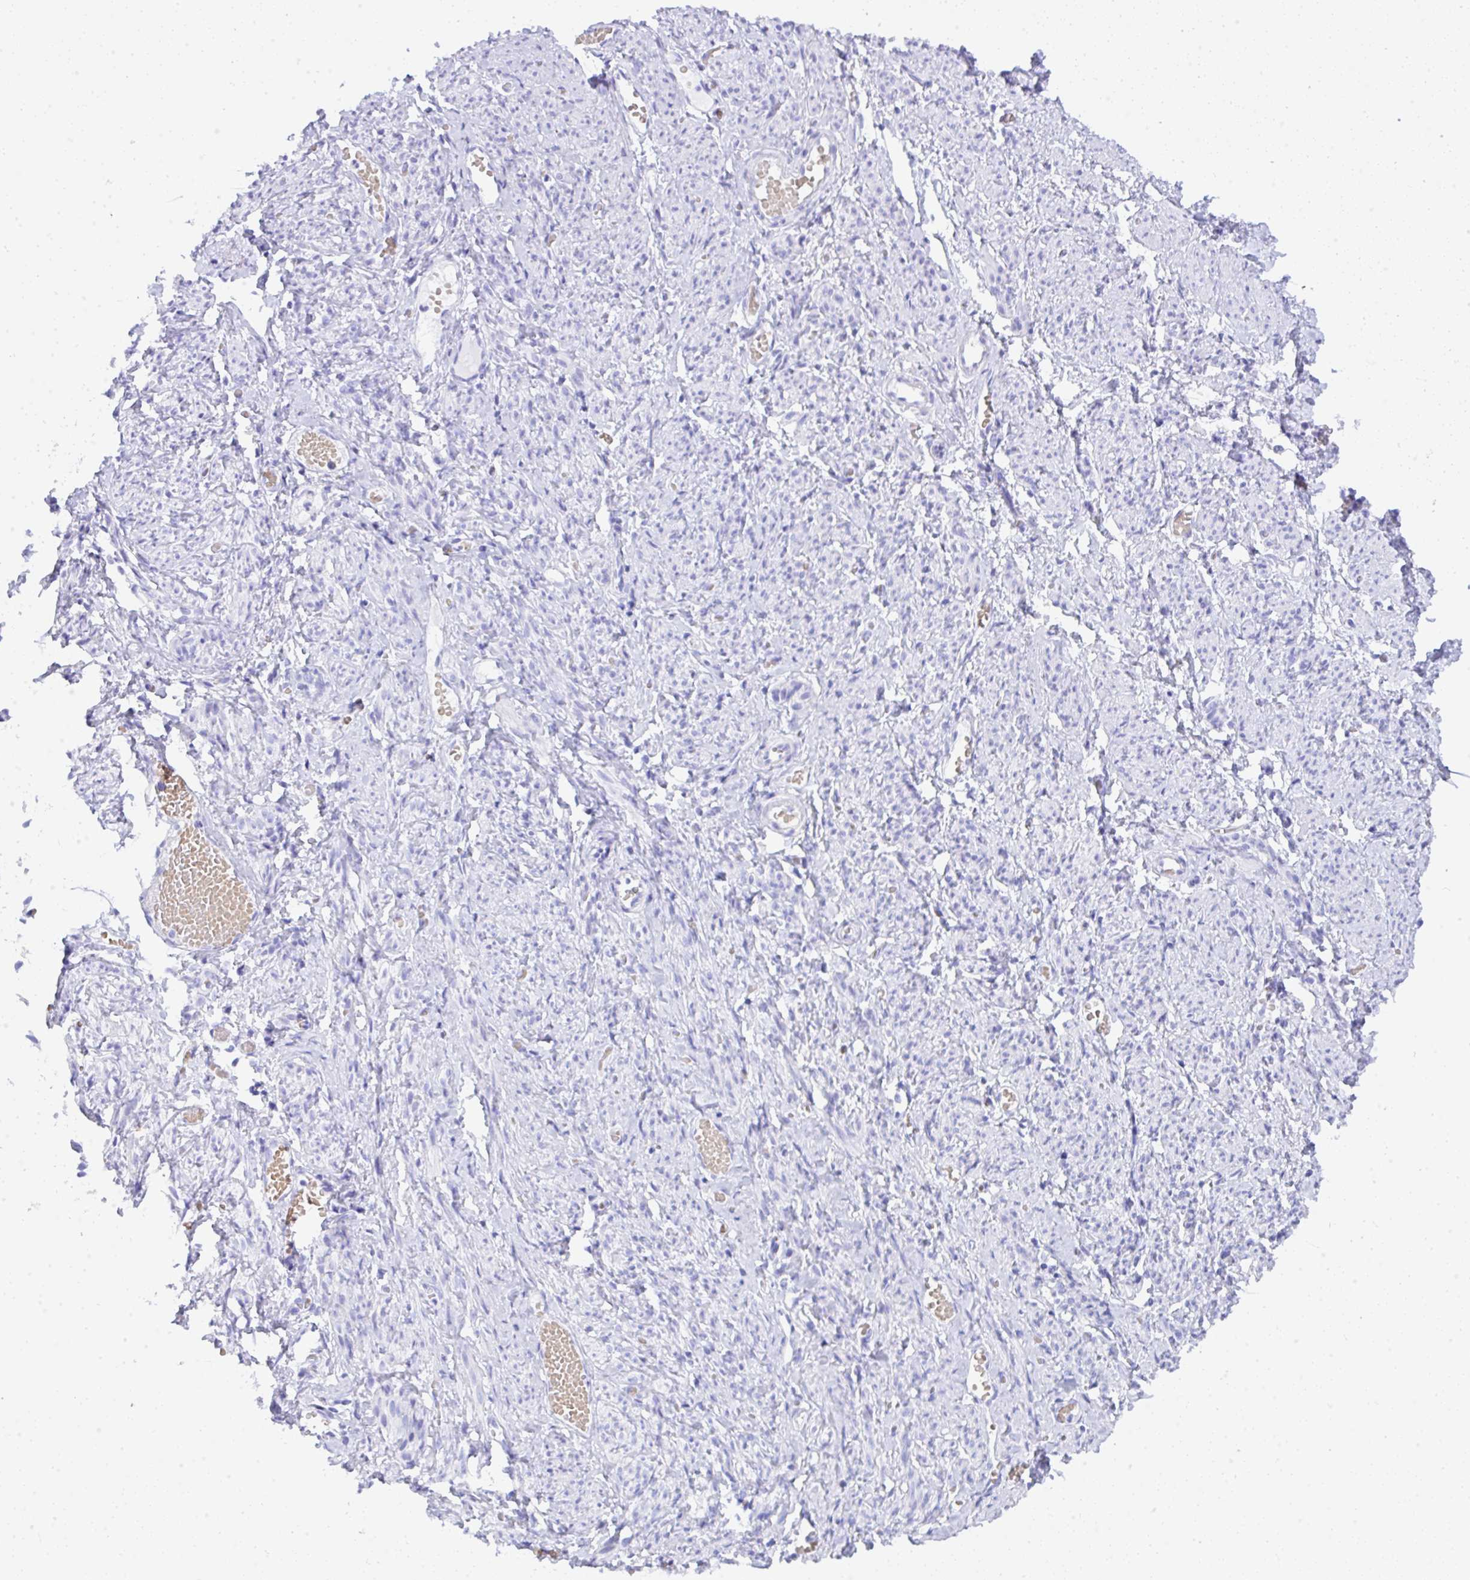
{"staining": {"intensity": "negative", "quantity": "none", "location": "none"}, "tissue": "smooth muscle", "cell_type": "Smooth muscle cells", "image_type": "normal", "snomed": [{"axis": "morphology", "description": "Normal tissue, NOS"}, {"axis": "topography", "description": "Smooth muscle"}], "caption": "Immunohistochemistry (IHC) micrograph of benign smooth muscle: smooth muscle stained with DAB exhibits no significant protein positivity in smooth muscle cells.", "gene": "SEL1L2", "patient": {"sex": "female", "age": 65}}